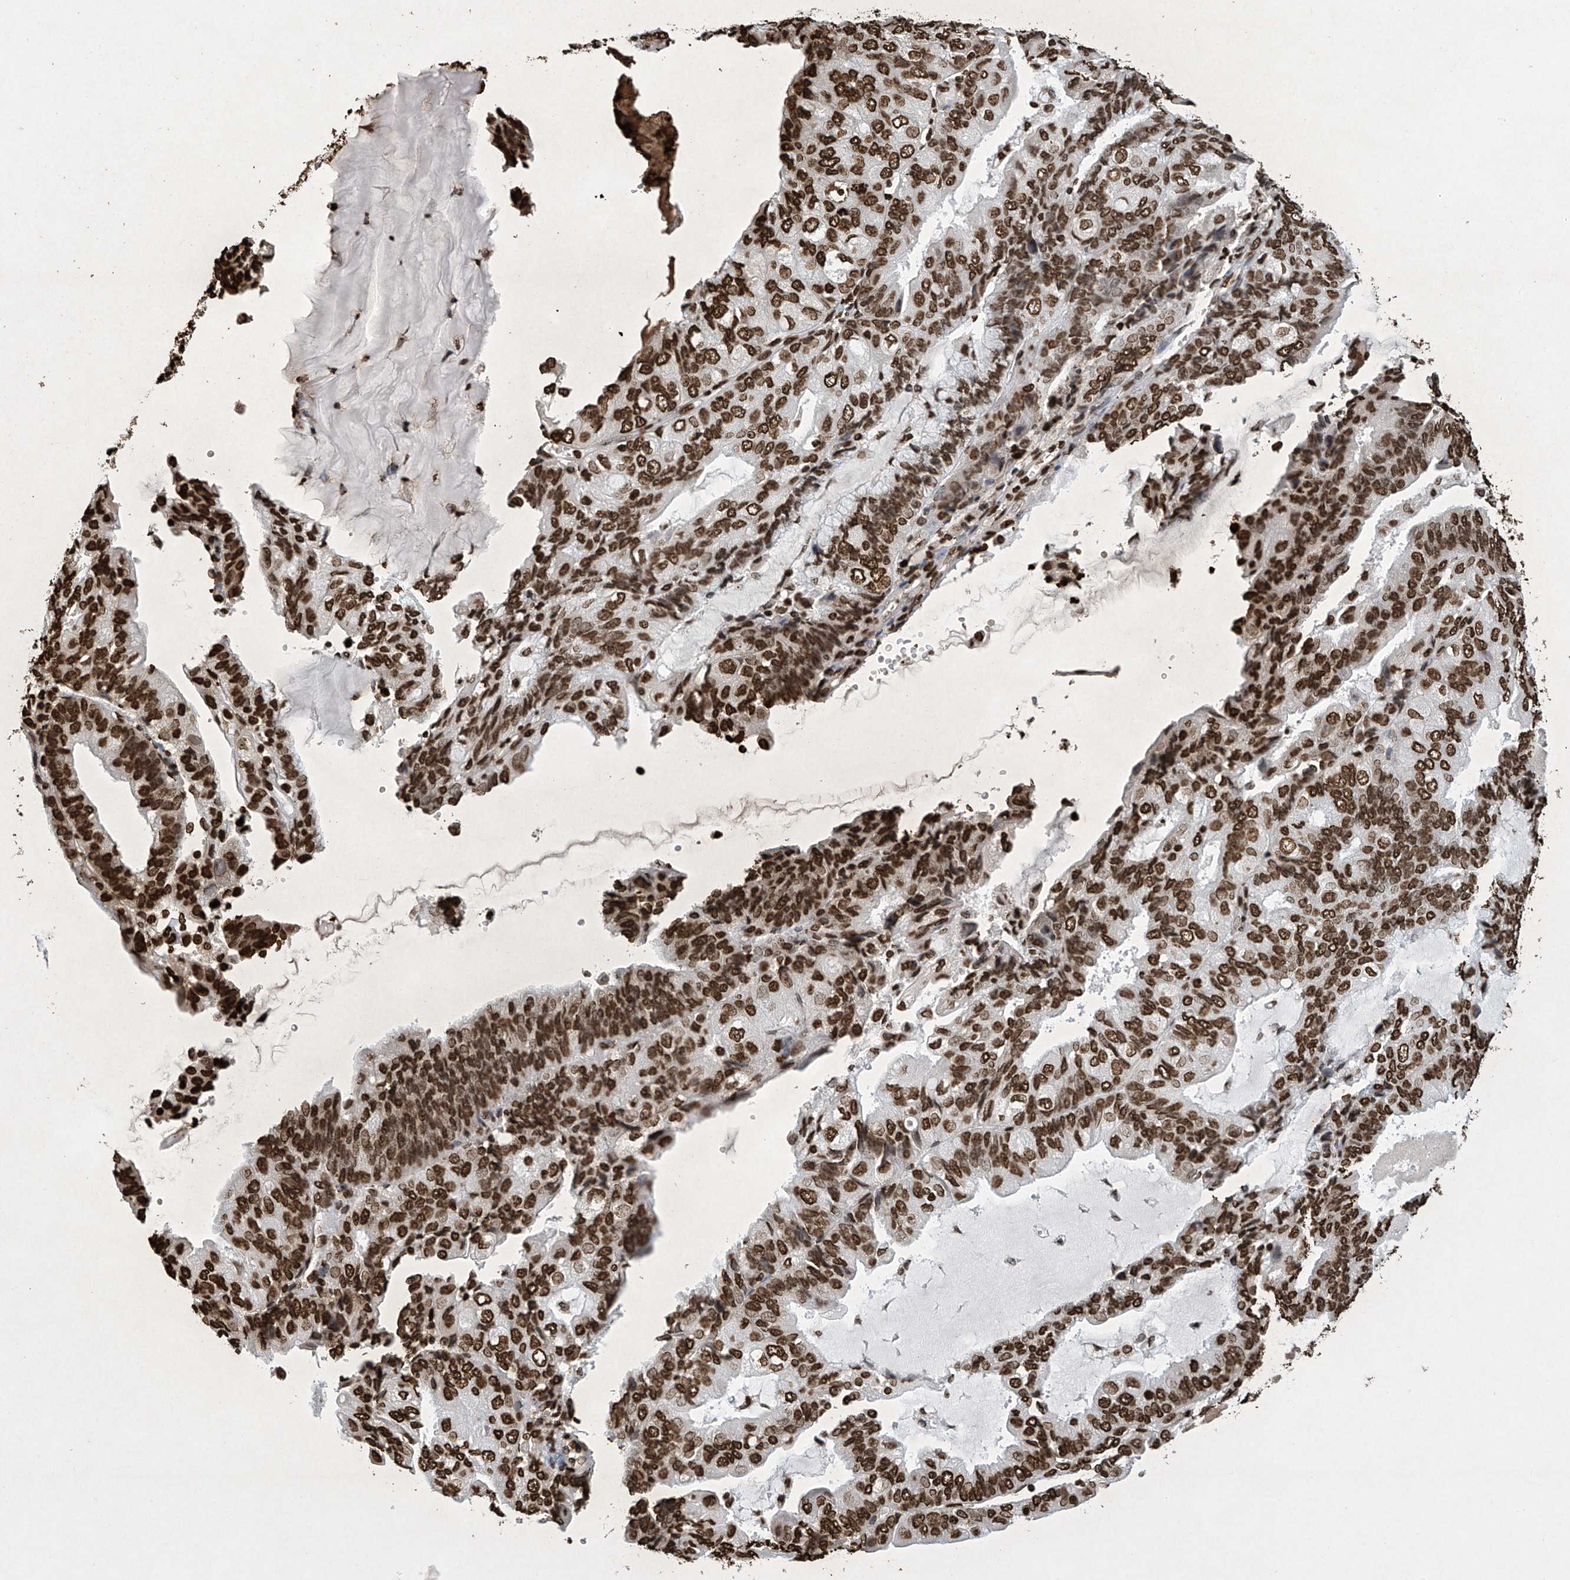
{"staining": {"intensity": "strong", "quantity": ">75%", "location": "nuclear"}, "tissue": "endometrial cancer", "cell_type": "Tumor cells", "image_type": "cancer", "snomed": [{"axis": "morphology", "description": "Adenocarcinoma, NOS"}, {"axis": "topography", "description": "Endometrium"}], "caption": "Approximately >75% of tumor cells in human adenocarcinoma (endometrial) show strong nuclear protein staining as visualized by brown immunohistochemical staining.", "gene": "H3-3A", "patient": {"sex": "female", "age": 81}}